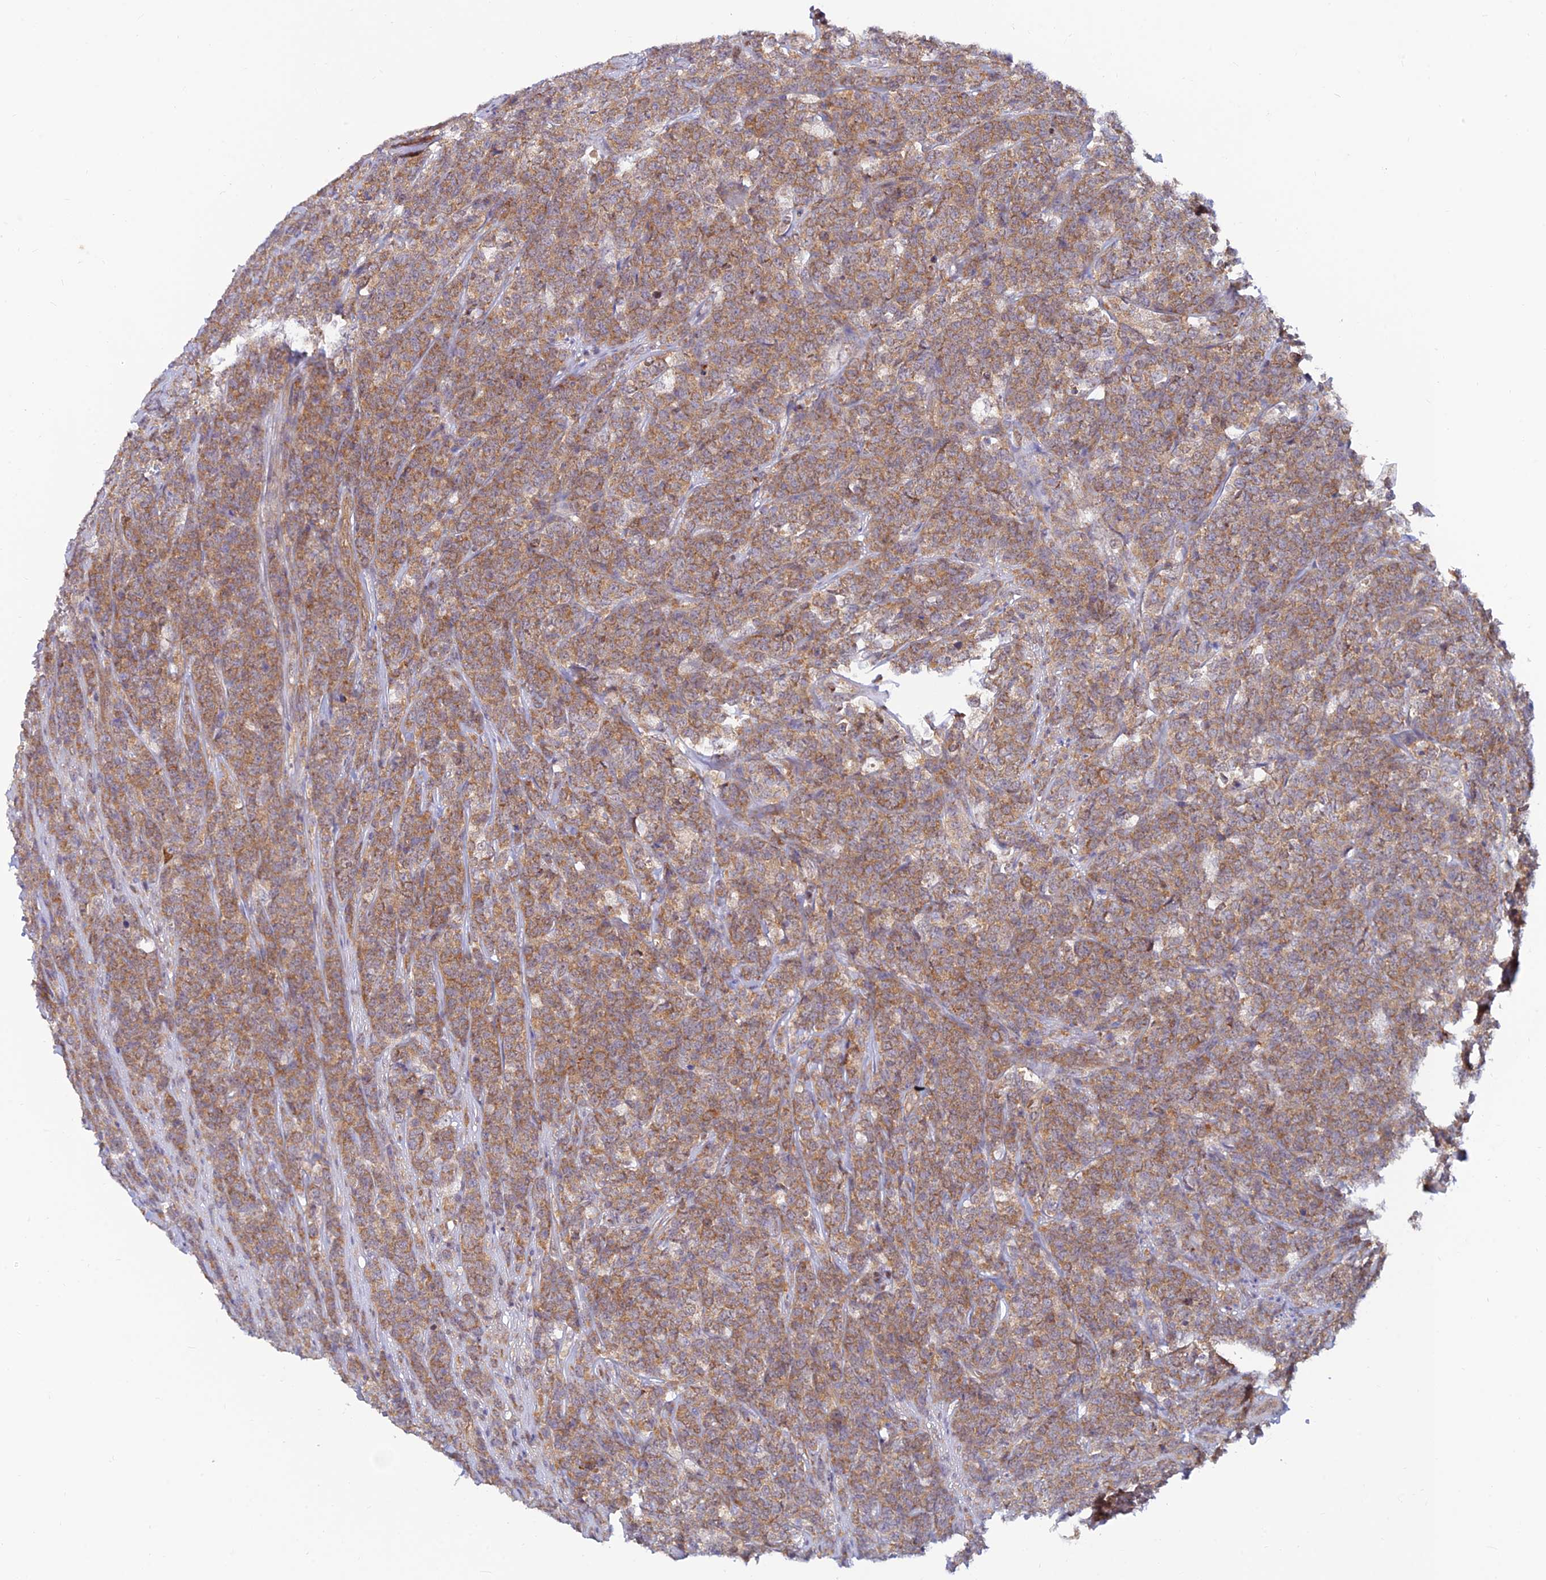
{"staining": {"intensity": "moderate", "quantity": ">75%", "location": "cytoplasmic/membranous"}, "tissue": "lymphoma", "cell_type": "Tumor cells", "image_type": "cancer", "snomed": [{"axis": "morphology", "description": "Malignant lymphoma, non-Hodgkin's type, High grade"}, {"axis": "topography", "description": "Small intestine"}], "caption": "This is a histology image of immunohistochemistry (IHC) staining of high-grade malignant lymphoma, non-Hodgkin's type, which shows moderate expression in the cytoplasmic/membranous of tumor cells.", "gene": "LYSMD2", "patient": {"sex": "male", "age": 8}}